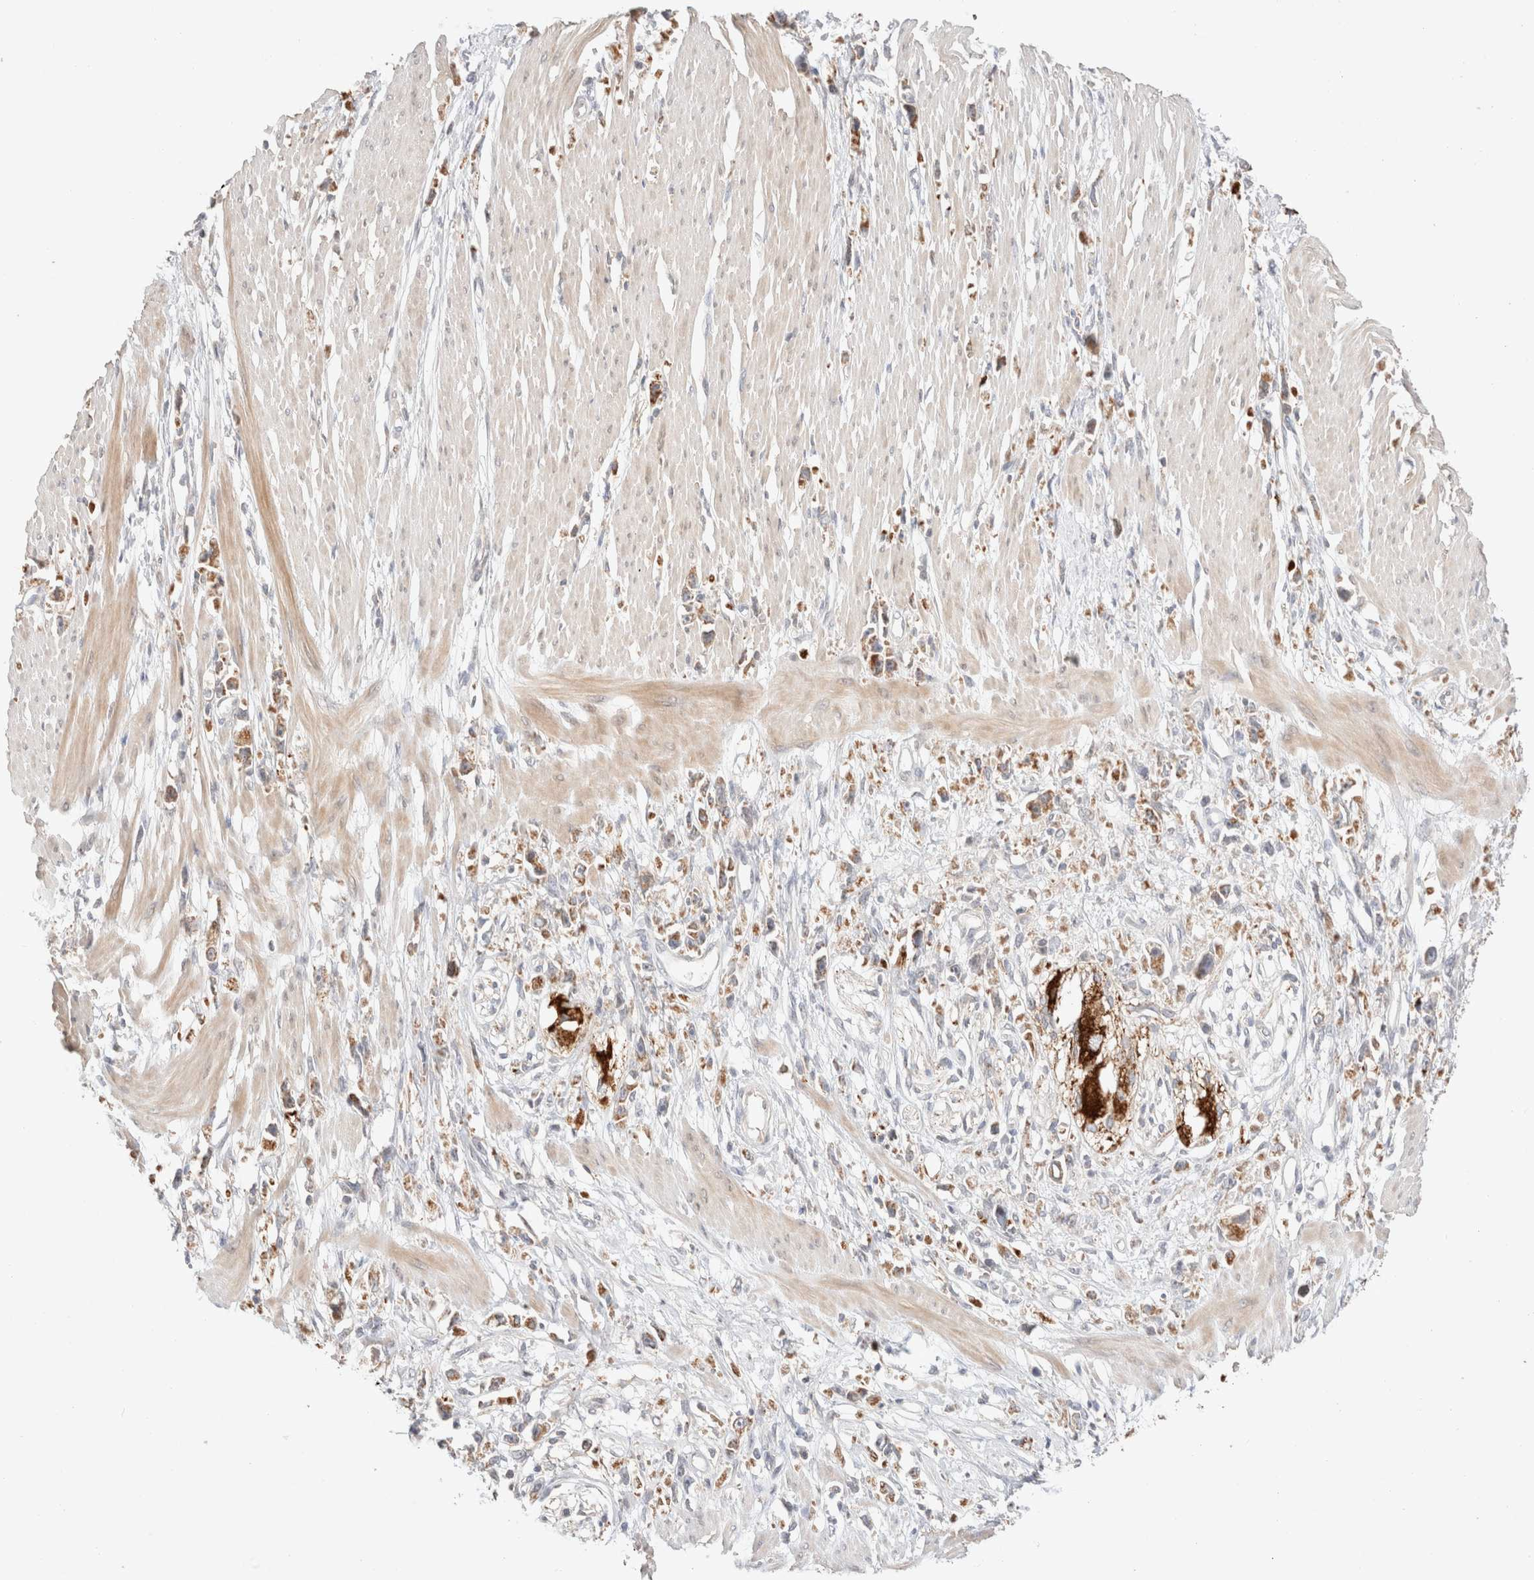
{"staining": {"intensity": "moderate", "quantity": ">75%", "location": "cytoplasmic/membranous"}, "tissue": "stomach cancer", "cell_type": "Tumor cells", "image_type": "cancer", "snomed": [{"axis": "morphology", "description": "Adenocarcinoma, NOS"}, {"axis": "topography", "description": "Stomach"}], "caption": "Moderate cytoplasmic/membranous protein staining is present in approximately >75% of tumor cells in stomach adenocarcinoma. (brown staining indicates protein expression, while blue staining denotes nuclei).", "gene": "TRIM41", "patient": {"sex": "female", "age": 59}}